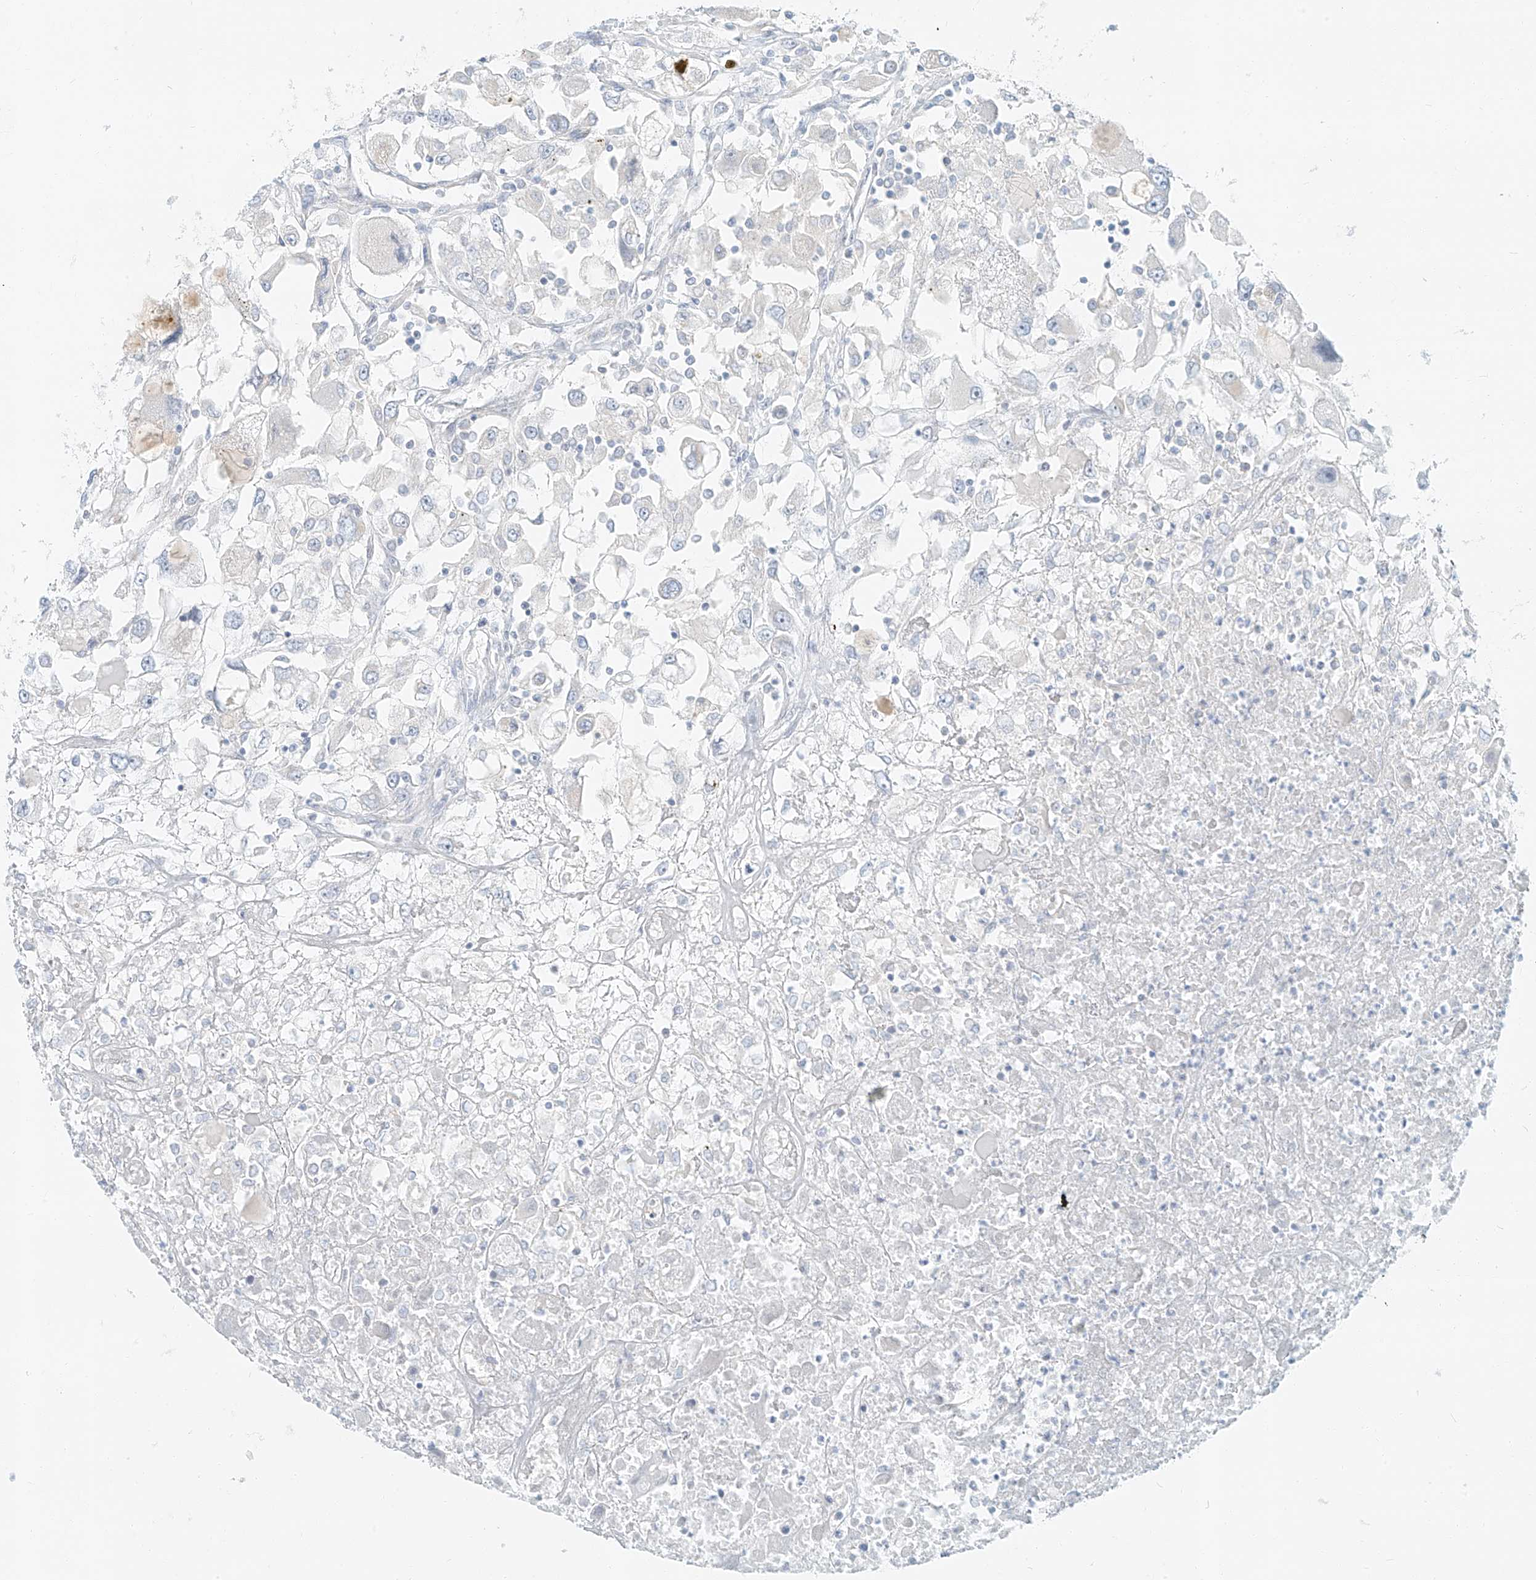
{"staining": {"intensity": "negative", "quantity": "none", "location": "none"}, "tissue": "renal cancer", "cell_type": "Tumor cells", "image_type": "cancer", "snomed": [{"axis": "morphology", "description": "Adenocarcinoma, NOS"}, {"axis": "topography", "description": "Kidney"}], "caption": "A high-resolution micrograph shows immunohistochemistry staining of renal adenocarcinoma, which reveals no significant expression in tumor cells.", "gene": "PGC", "patient": {"sex": "female", "age": 52}}